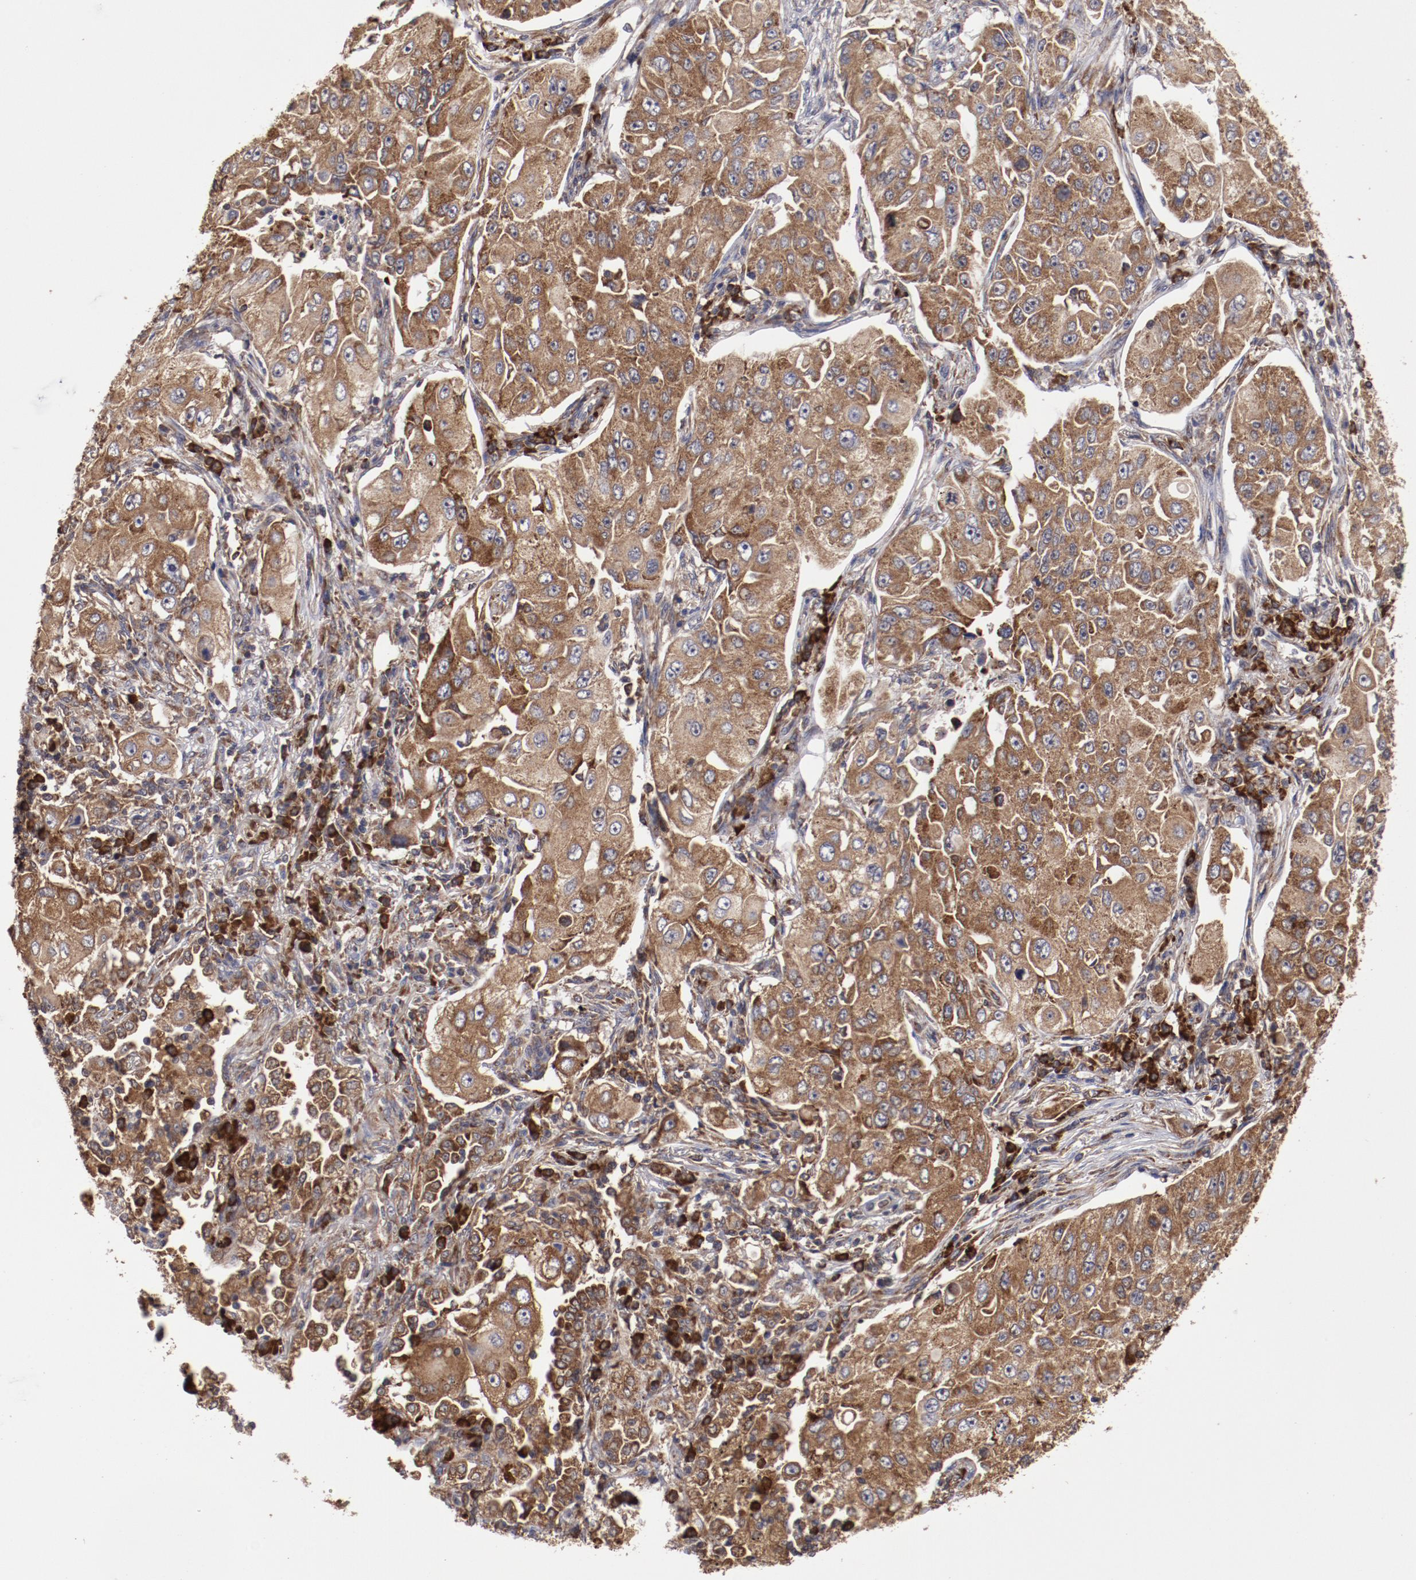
{"staining": {"intensity": "strong", "quantity": ">75%", "location": "cytoplasmic/membranous"}, "tissue": "lung cancer", "cell_type": "Tumor cells", "image_type": "cancer", "snomed": [{"axis": "morphology", "description": "Adenocarcinoma, NOS"}, {"axis": "topography", "description": "Lung"}], "caption": "Immunohistochemistry (IHC) (DAB) staining of human lung adenocarcinoma exhibits strong cytoplasmic/membranous protein staining in about >75% of tumor cells.", "gene": "RPS4Y1", "patient": {"sex": "male", "age": 84}}